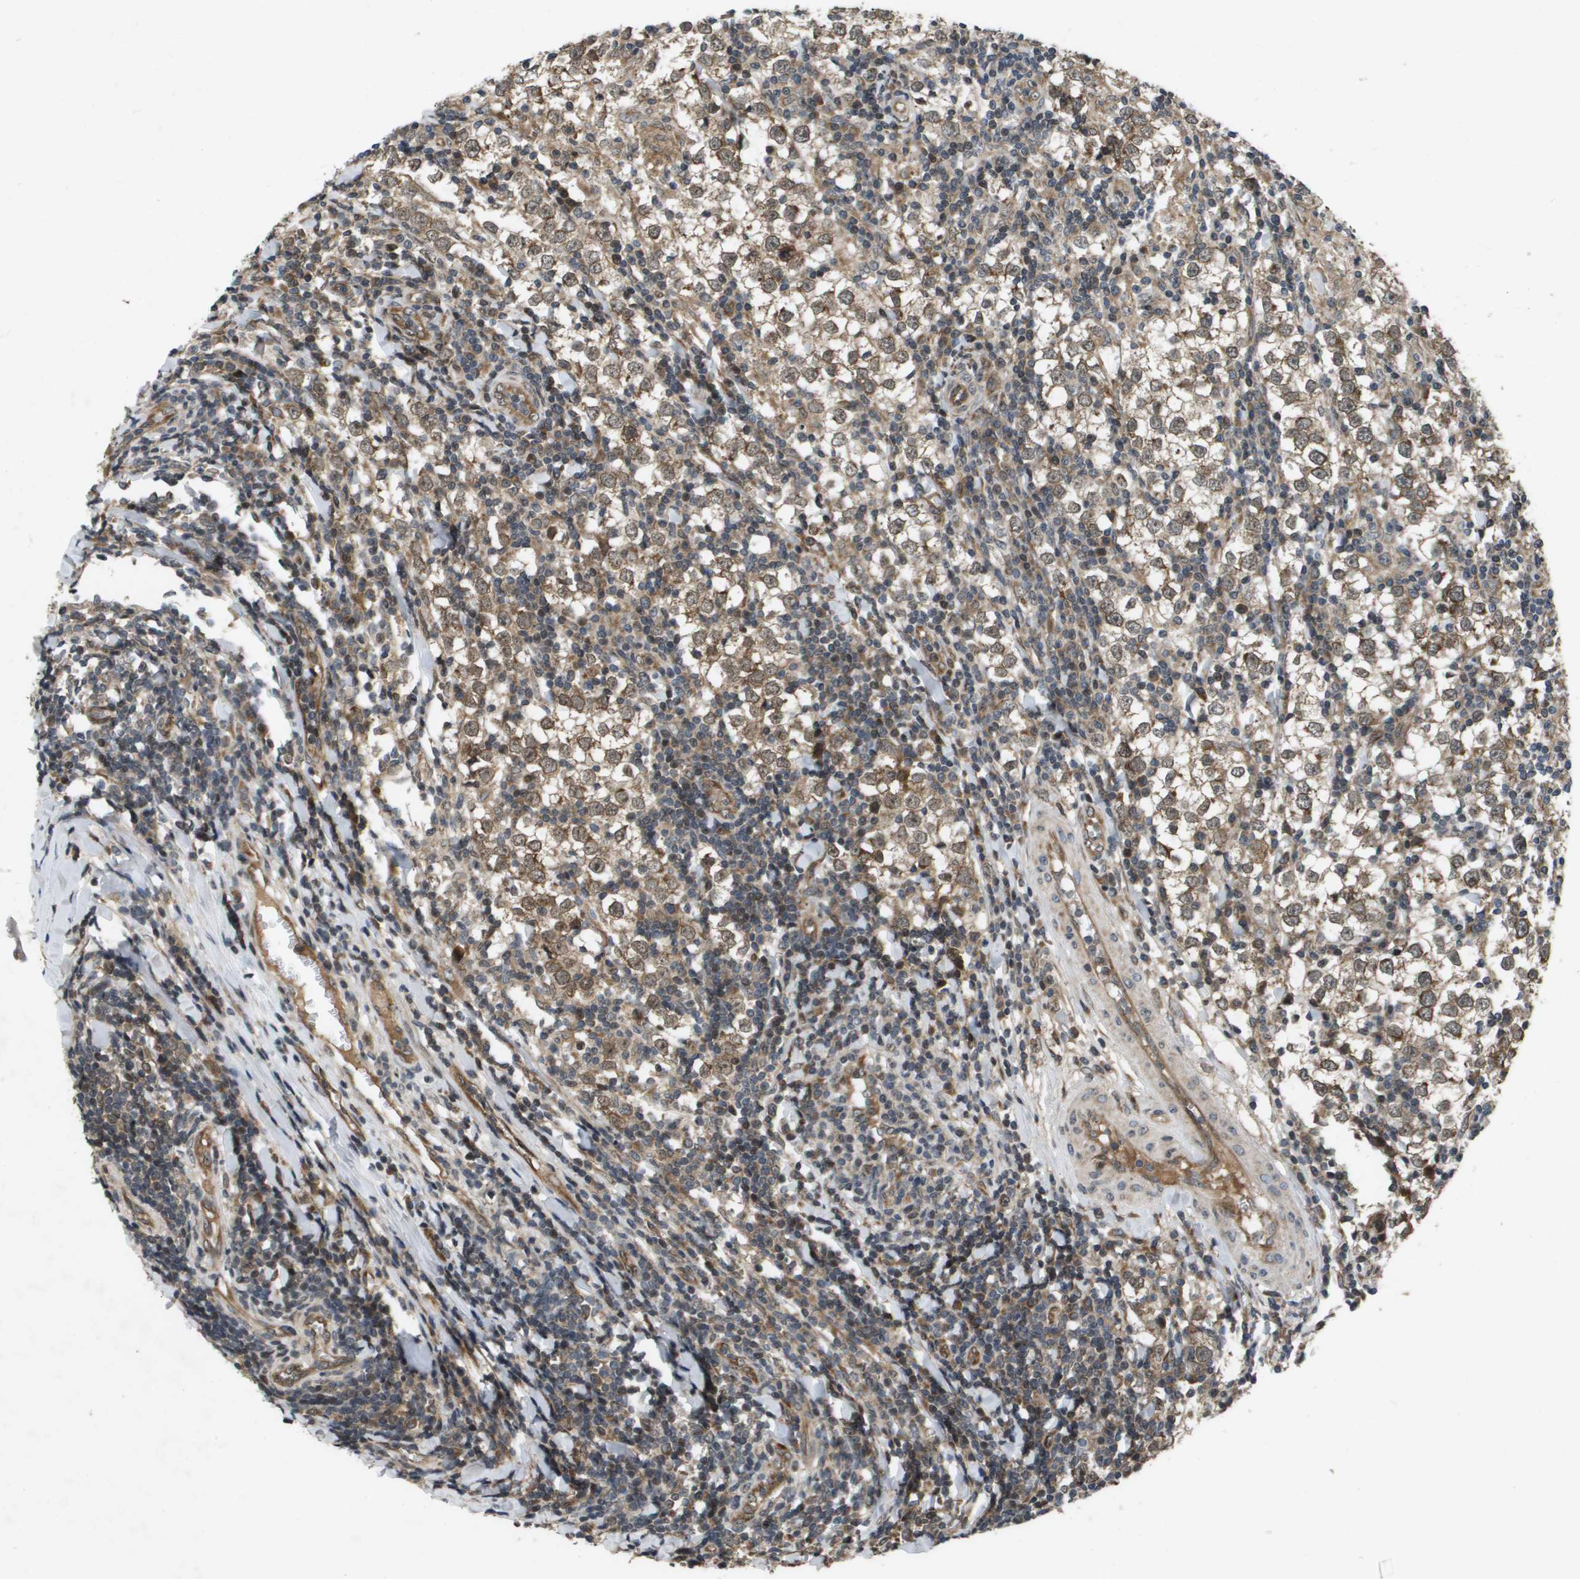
{"staining": {"intensity": "weak", "quantity": ">75%", "location": "cytoplasmic/membranous"}, "tissue": "testis cancer", "cell_type": "Tumor cells", "image_type": "cancer", "snomed": [{"axis": "morphology", "description": "Seminoma, NOS"}, {"axis": "morphology", "description": "Carcinoma, Embryonal, NOS"}, {"axis": "topography", "description": "Testis"}], "caption": "A brown stain shows weak cytoplasmic/membranous expression of a protein in embryonal carcinoma (testis) tumor cells. Nuclei are stained in blue.", "gene": "SPTLC1", "patient": {"sex": "male", "age": 36}}